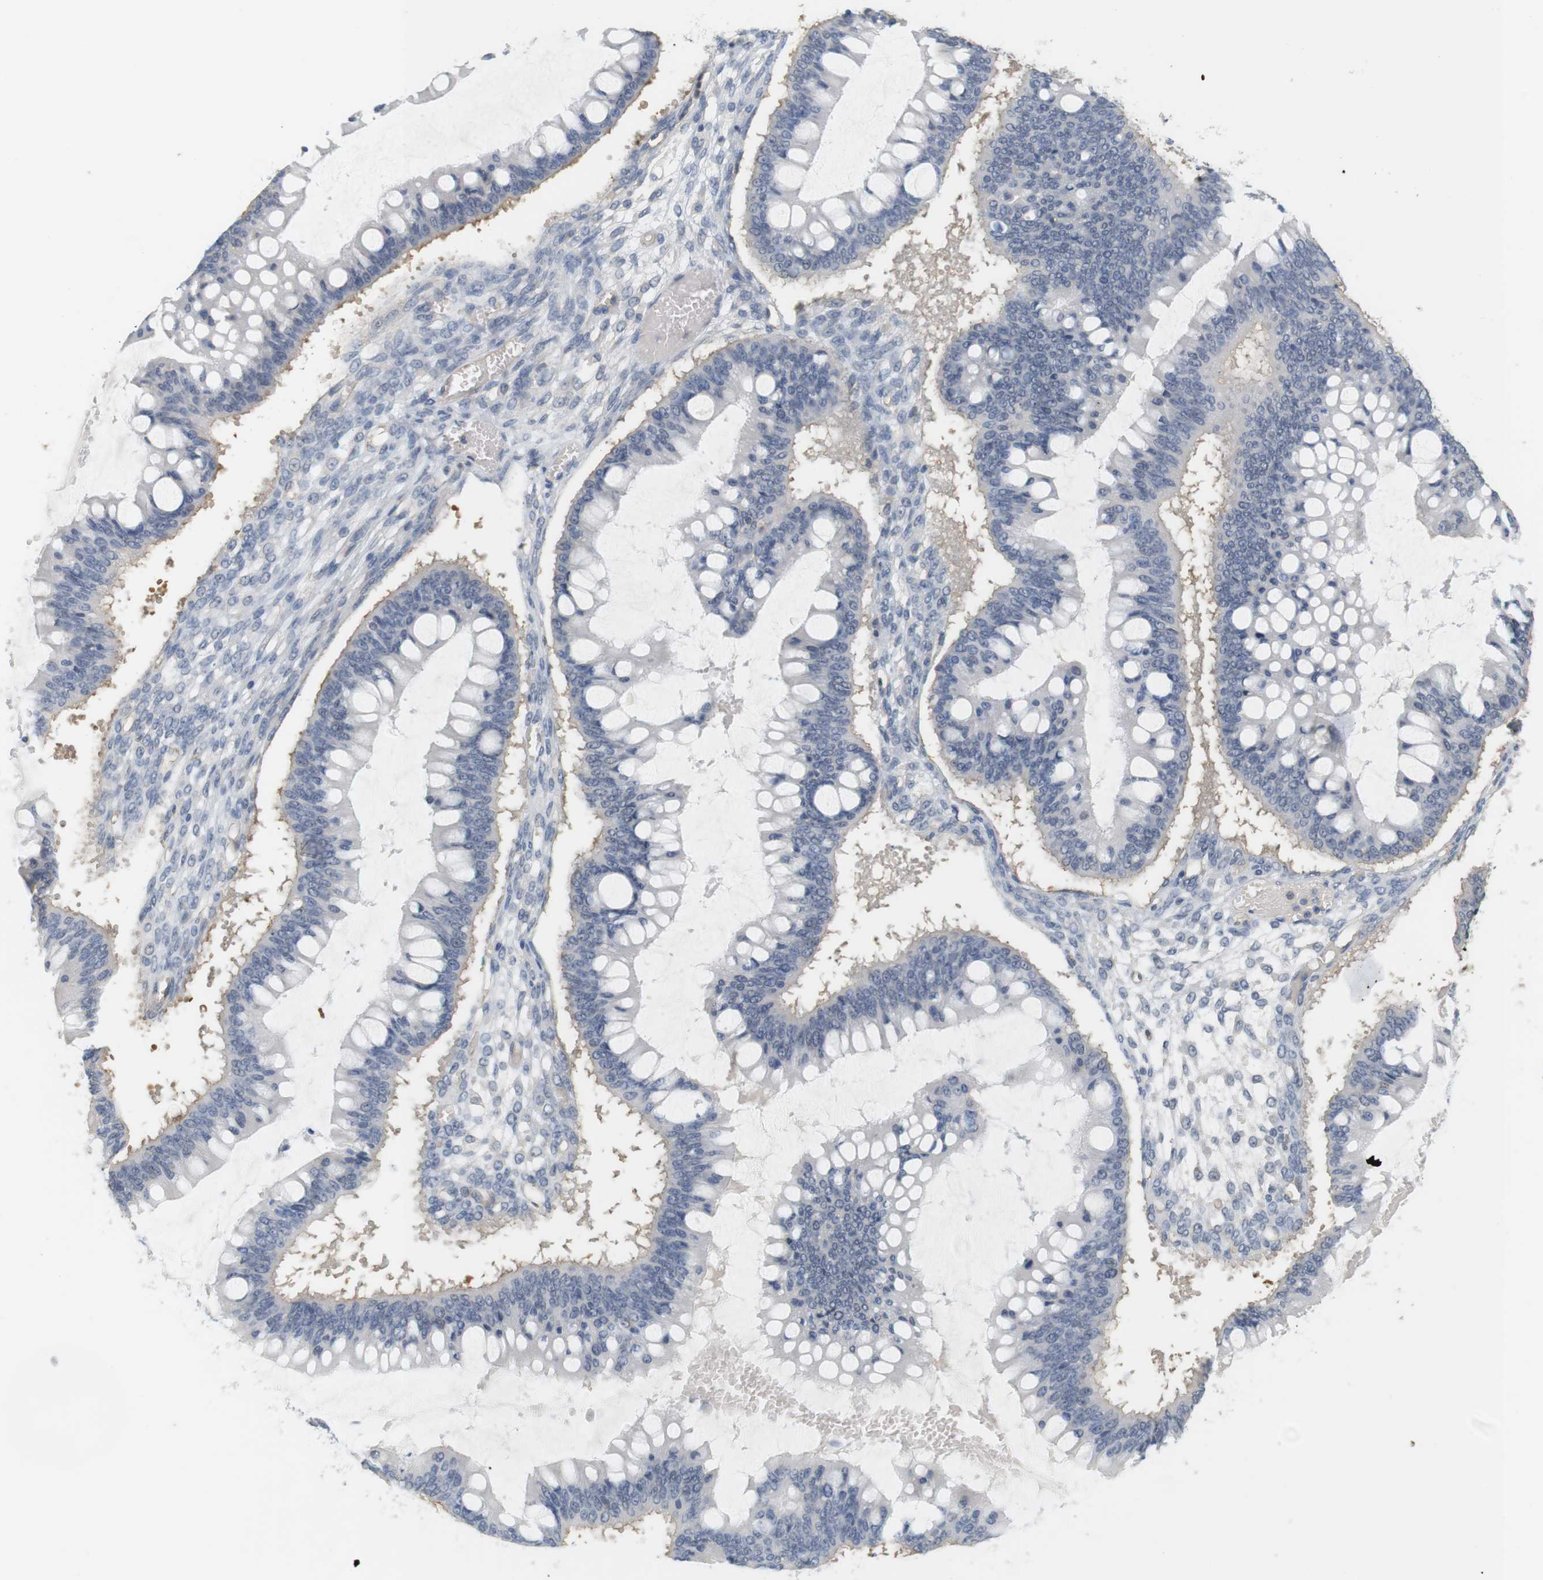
{"staining": {"intensity": "negative", "quantity": "none", "location": "none"}, "tissue": "ovarian cancer", "cell_type": "Tumor cells", "image_type": "cancer", "snomed": [{"axis": "morphology", "description": "Cystadenocarcinoma, mucinous, NOS"}, {"axis": "topography", "description": "Ovary"}], "caption": "This is a micrograph of immunohistochemistry (IHC) staining of mucinous cystadenocarcinoma (ovarian), which shows no staining in tumor cells. (Brightfield microscopy of DAB immunohistochemistry (IHC) at high magnification).", "gene": "OSR1", "patient": {"sex": "female", "age": 73}}